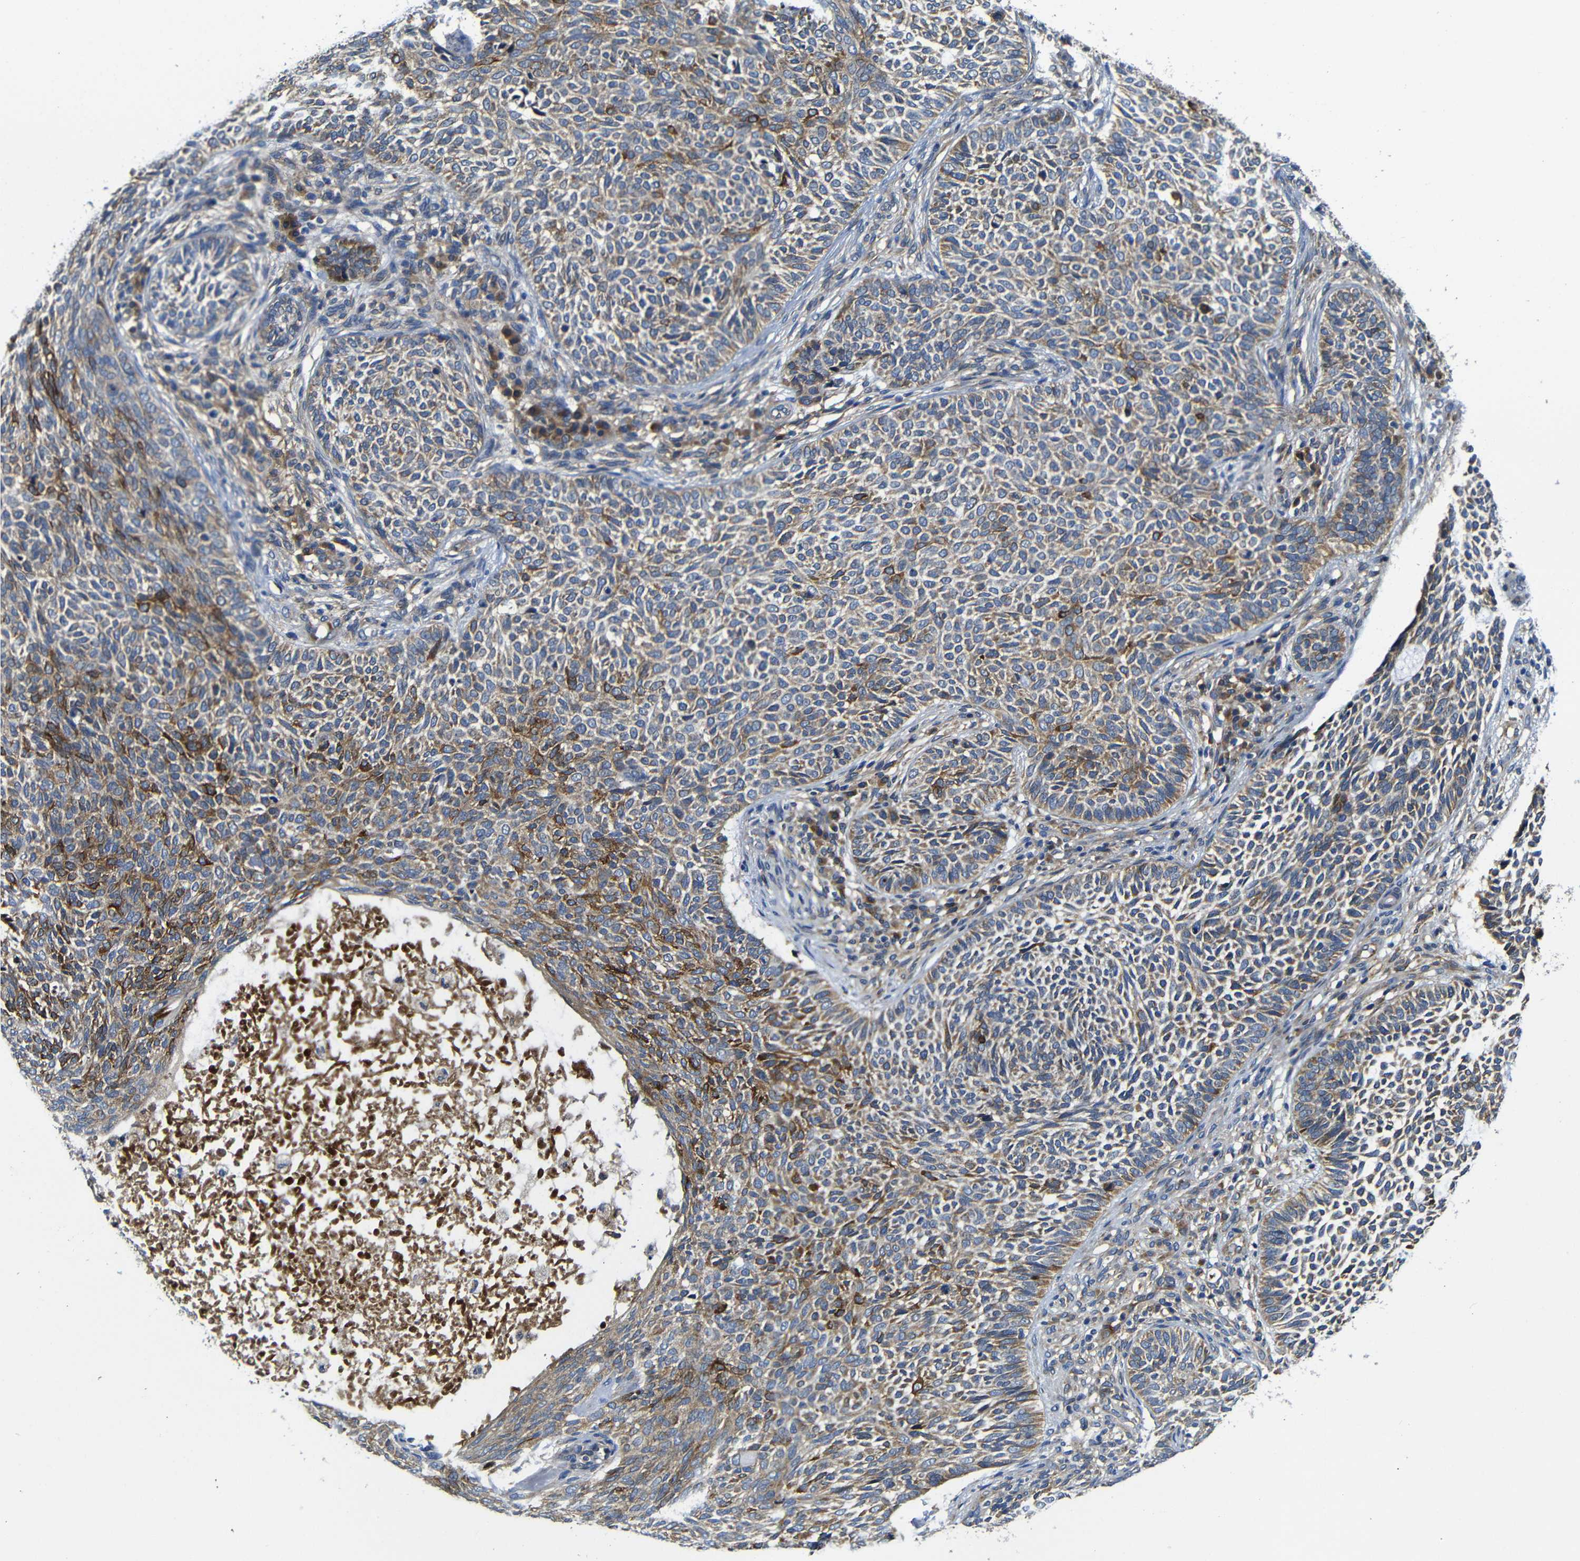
{"staining": {"intensity": "moderate", "quantity": ">75%", "location": "cytoplasmic/membranous"}, "tissue": "skin cancer", "cell_type": "Tumor cells", "image_type": "cancer", "snomed": [{"axis": "morphology", "description": "Basal cell carcinoma"}, {"axis": "topography", "description": "Skin"}], "caption": "A photomicrograph of human basal cell carcinoma (skin) stained for a protein exhibits moderate cytoplasmic/membranous brown staining in tumor cells.", "gene": "CLCC1", "patient": {"sex": "male", "age": 87}}